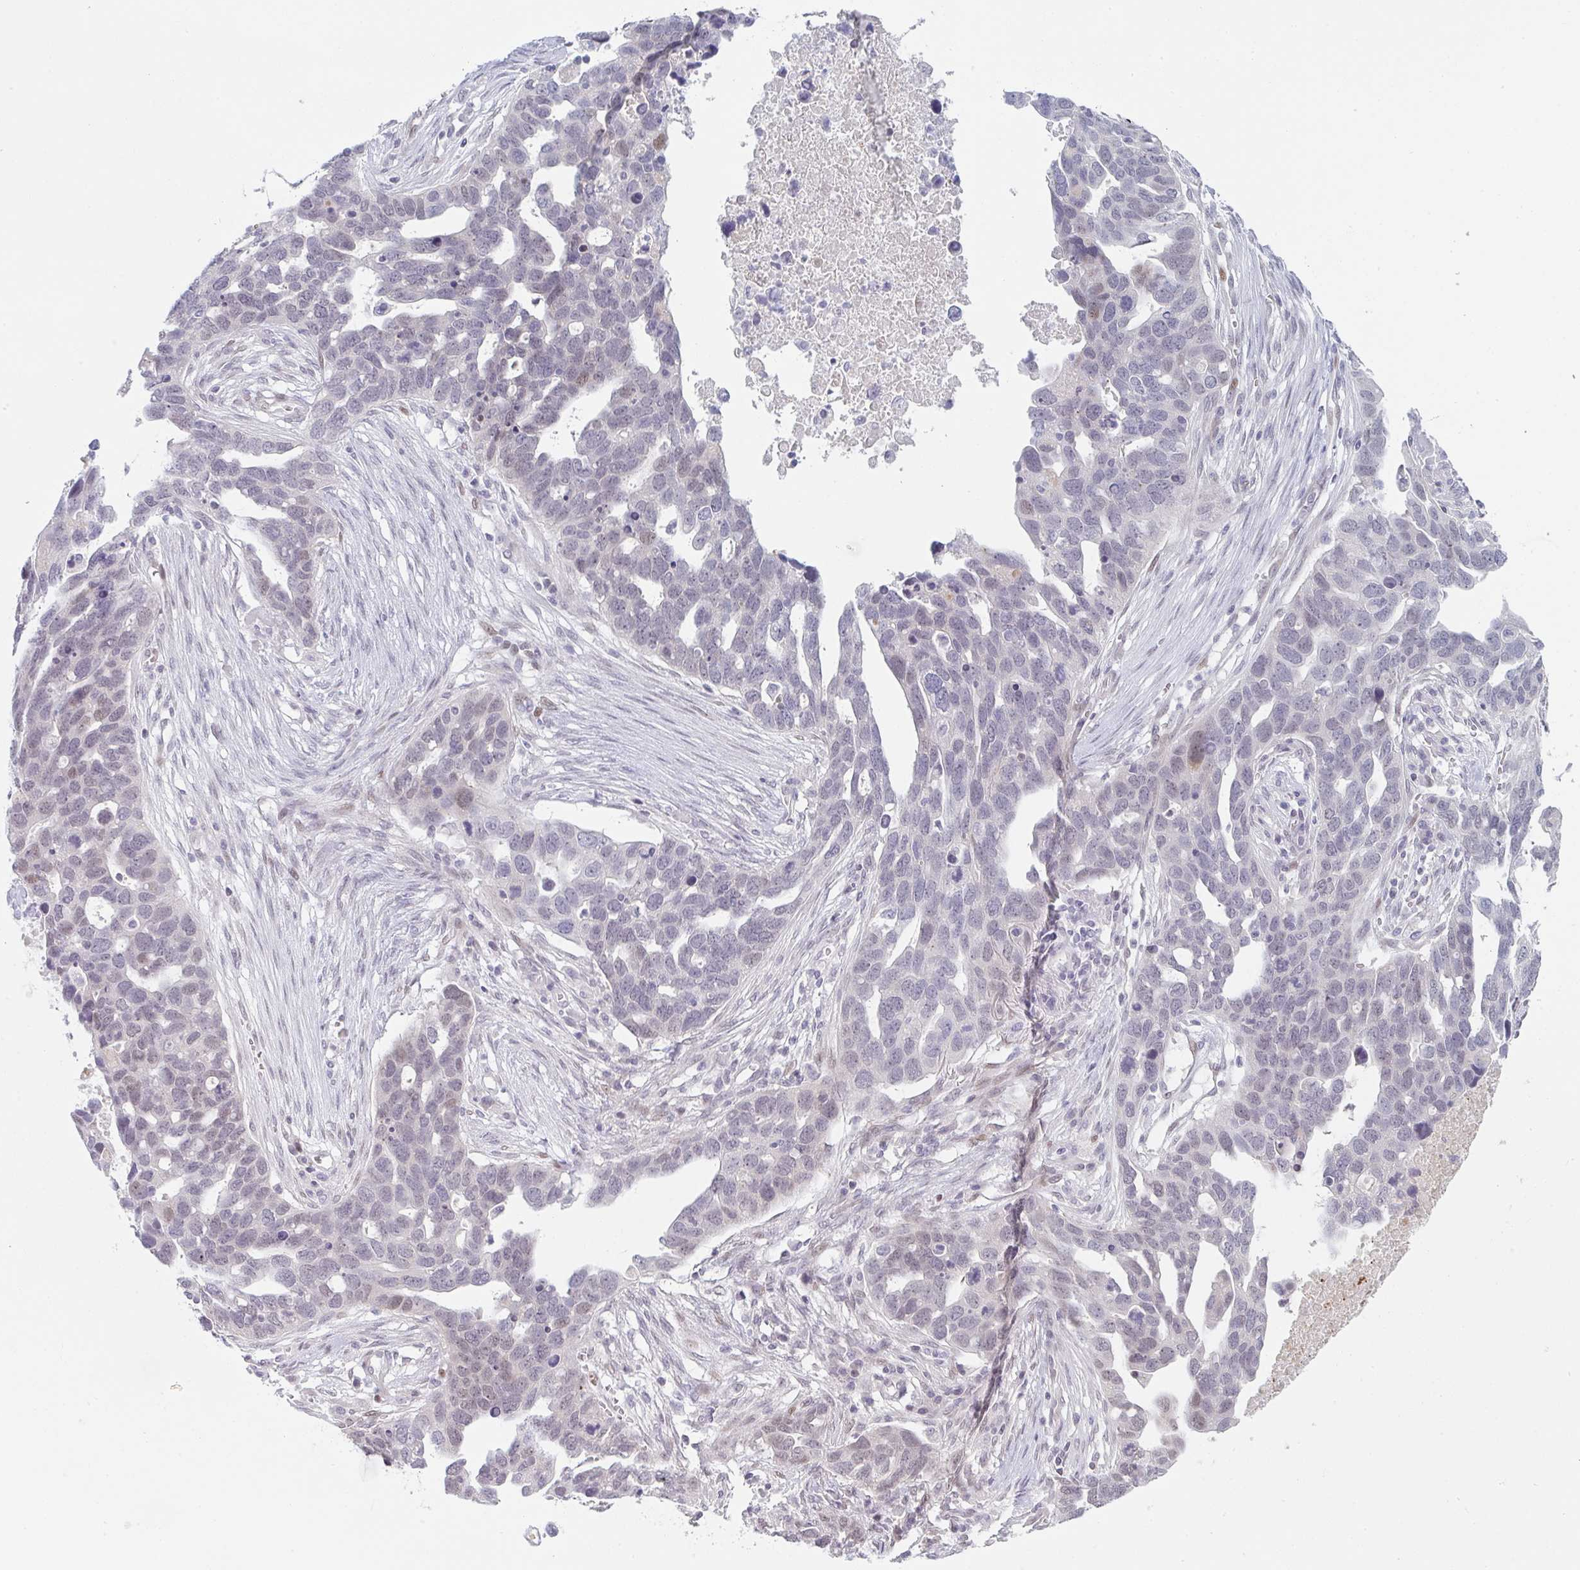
{"staining": {"intensity": "moderate", "quantity": "<25%", "location": "nuclear"}, "tissue": "ovarian cancer", "cell_type": "Tumor cells", "image_type": "cancer", "snomed": [{"axis": "morphology", "description": "Cystadenocarcinoma, serous, NOS"}, {"axis": "topography", "description": "Ovary"}], "caption": "DAB (3,3'-diaminobenzidine) immunohistochemical staining of ovarian cancer reveals moderate nuclear protein staining in about <25% of tumor cells. The protein of interest is stained brown, and the nuclei are stained in blue (DAB (3,3'-diaminobenzidine) IHC with brightfield microscopy, high magnification).", "gene": "POU2AF2", "patient": {"sex": "female", "age": 54}}